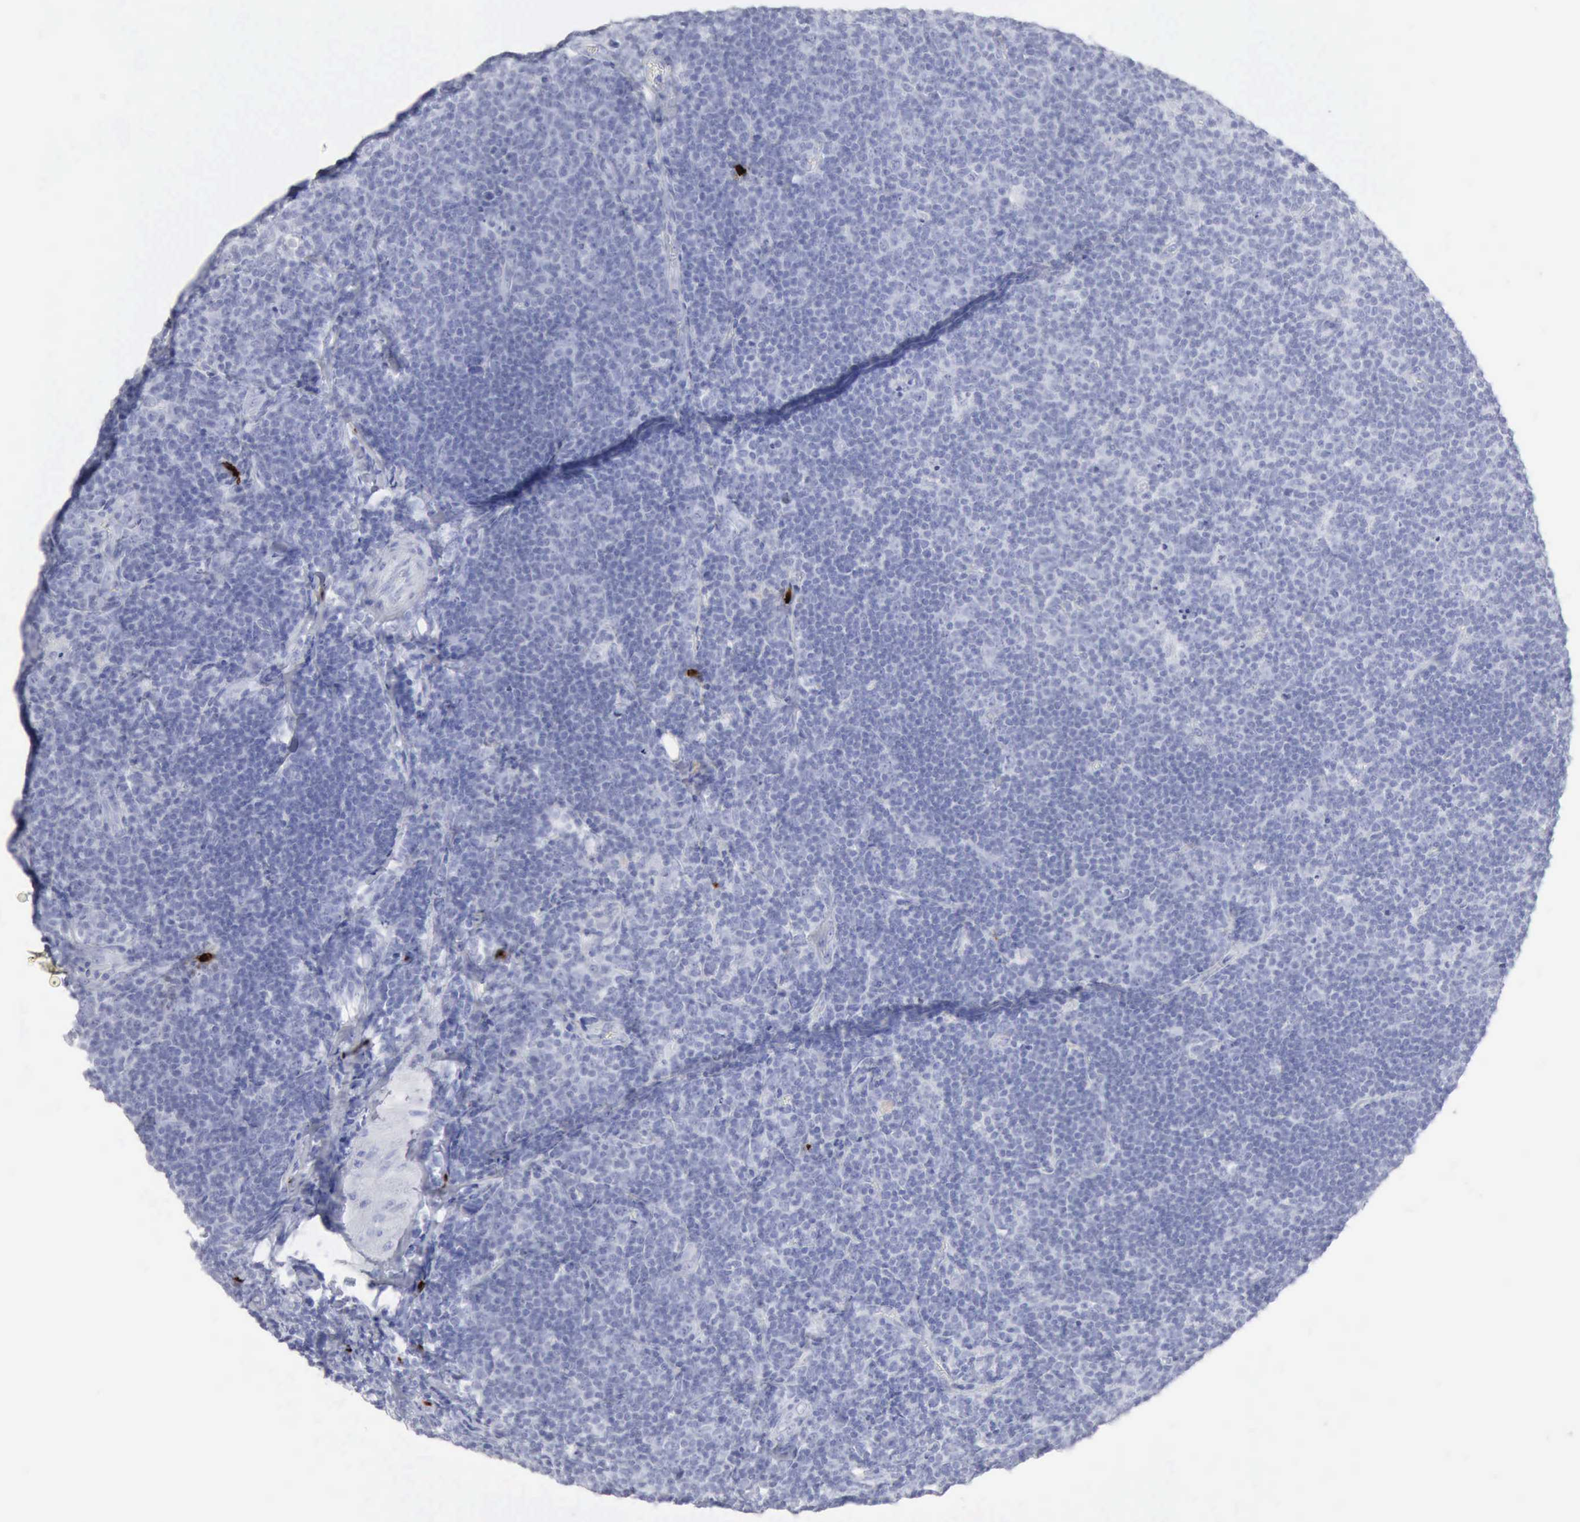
{"staining": {"intensity": "negative", "quantity": "none", "location": "none"}, "tissue": "lymphoma", "cell_type": "Tumor cells", "image_type": "cancer", "snomed": [{"axis": "morphology", "description": "Malignant lymphoma, non-Hodgkin's type, Low grade"}, {"axis": "topography", "description": "Lymph node"}], "caption": "Low-grade malignant lymphoma, non-Hodgkin's type was stained to show a protein in brown. There is no significant positivity in tumor cells. (Stains: DAB immunohistochemistry with hematoxylin counter stain, Microscopy: brightfield microscopy at high magnification).", "gene": "CMA1", "patient": {"sex": "male", "age": 74}}